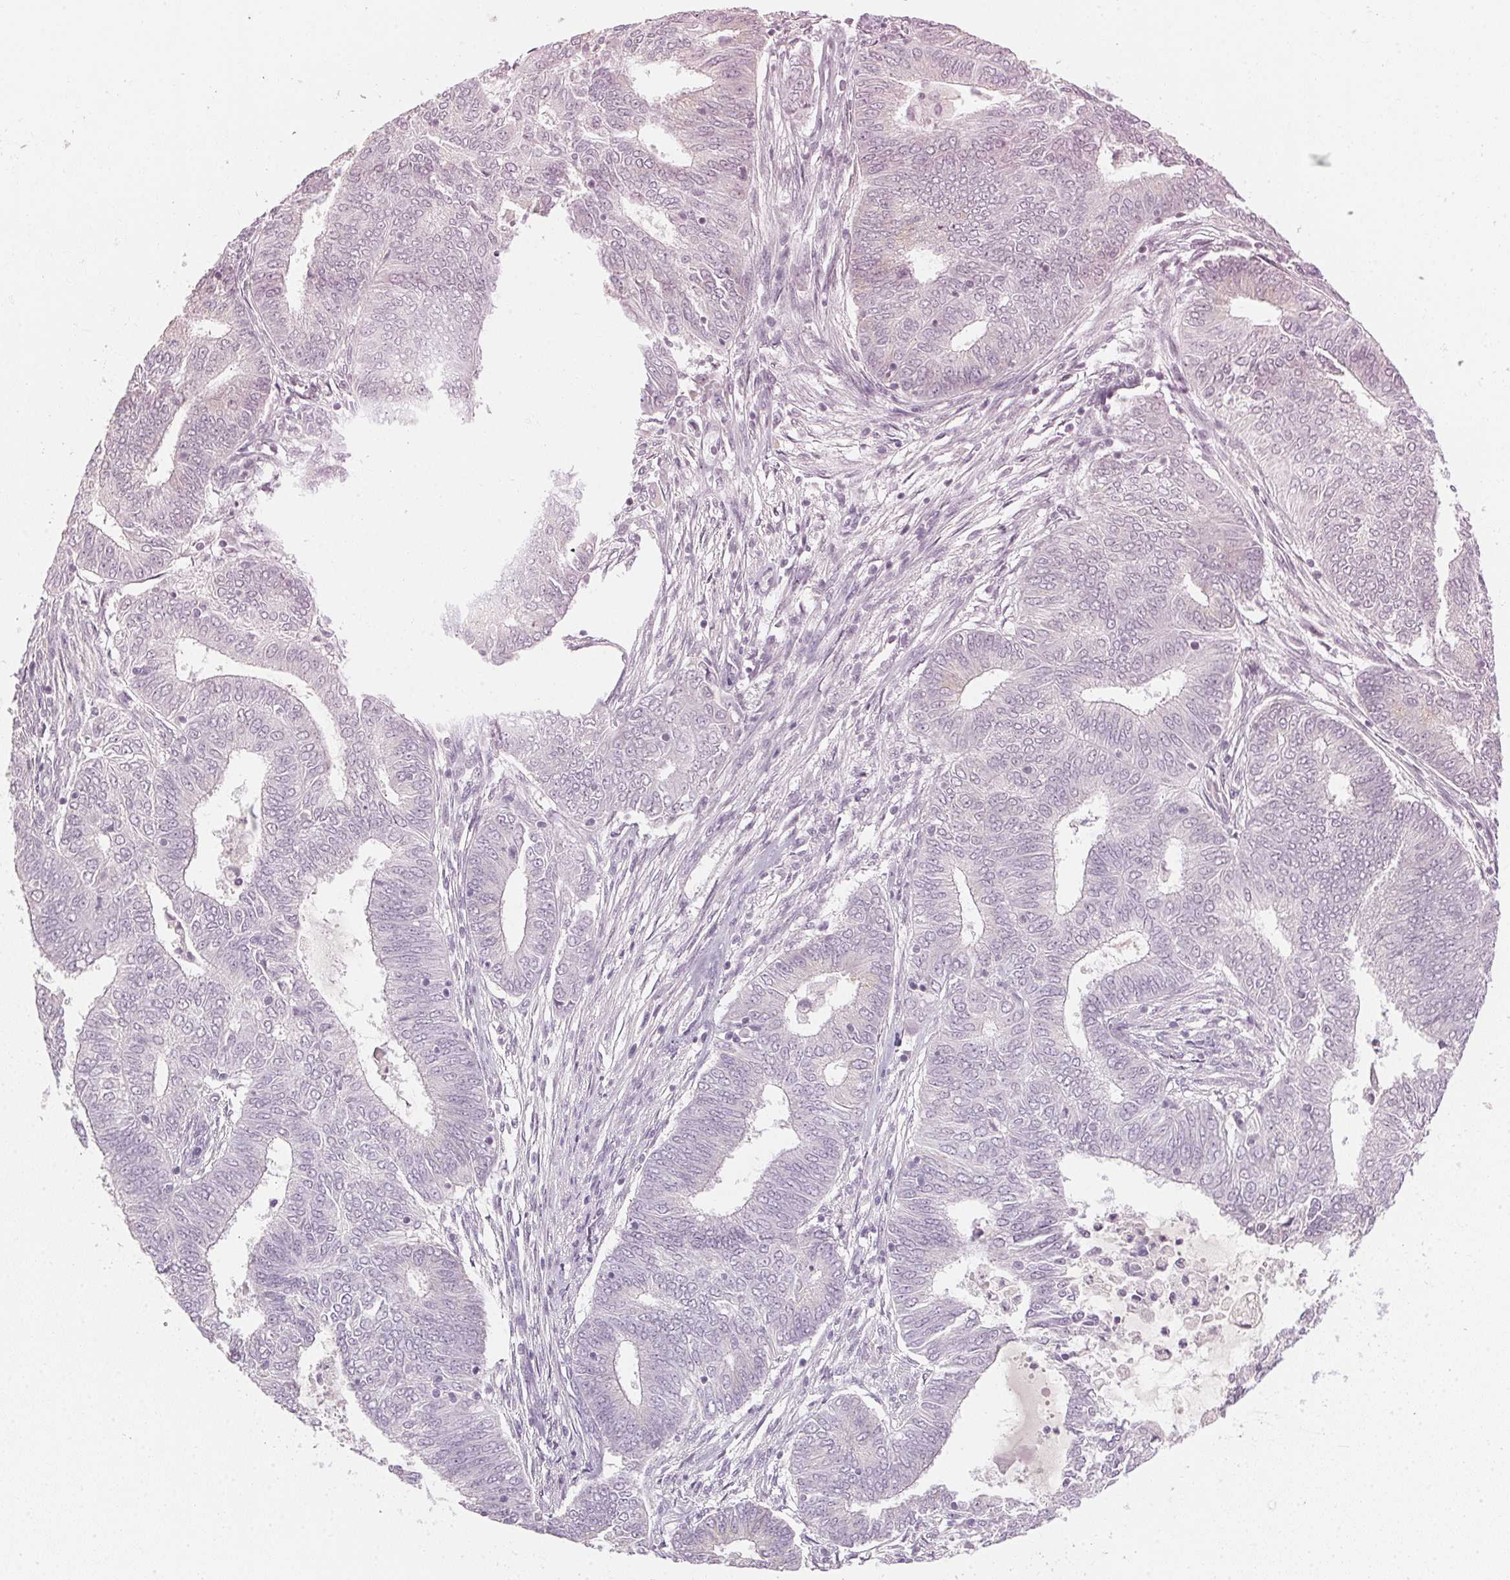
{"staining": {"intensity": "negative", "quantity": "none", "location": "none"}, "tissue": "endometrial cancer", "cell_type": "Tumor cells", "image_type": "cancer", "snomed": [{"axis": "morphology", "description": "Adenocarcinoma, NOS"}, {"axis": "topography", "description": "Endometrium"}], "caption": "This is a histopathology image of immunohistochemistry (IHC) staining of adenocarcinoma (endometrial), which shows no positivity in tumor cells.", "gene": "TMEM72", "patient": {"sex": "female", "age": 62}}